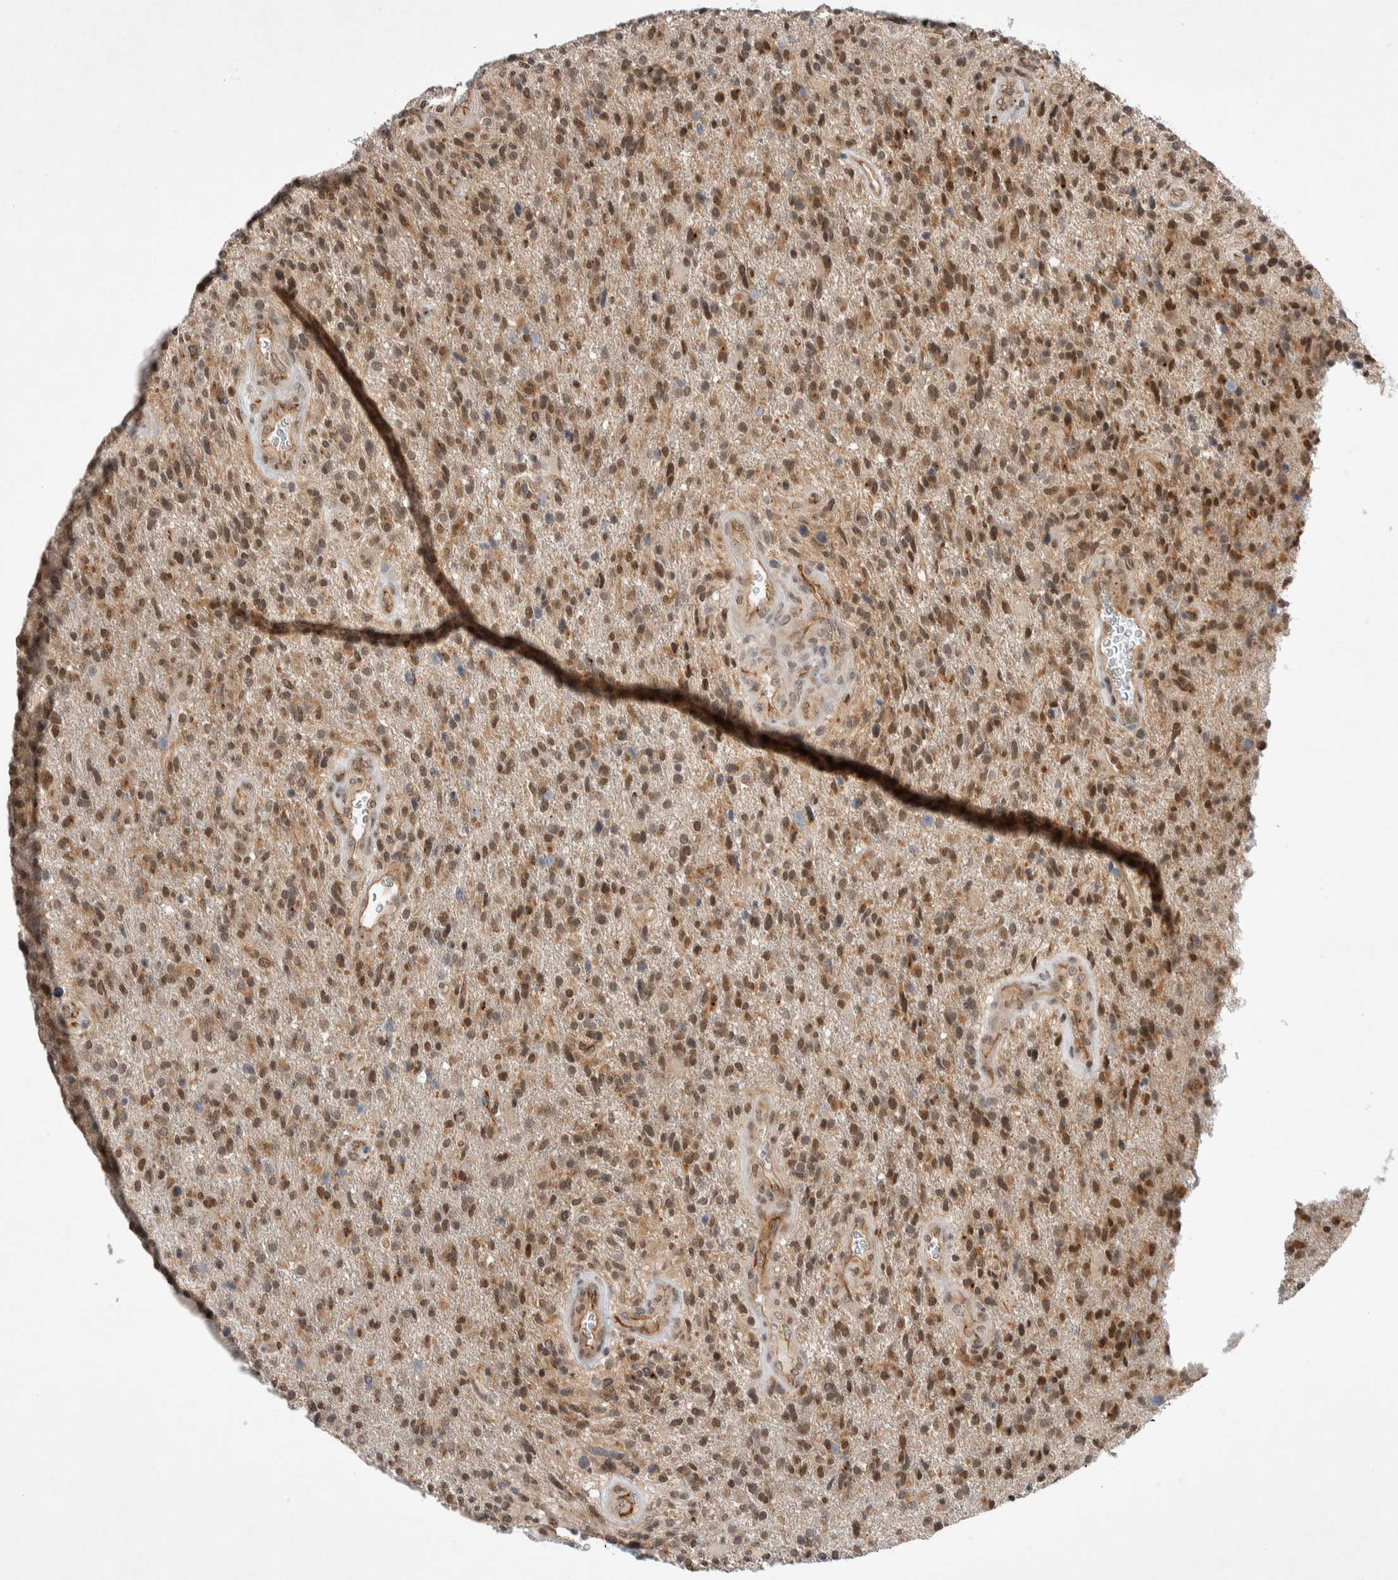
{"staining": {"intensity": "moderate", "quantity": ">75%", "location": "nuclear"}, "tissue": "glioma", "cell_type": "Tumor cells", "image_type": "cancer", "snomed": [{"axis": "morphology", "description": "Glioma, malignant, High grade"}, {"axis": "topography", "description": "Brain"}], "caption": "A high-resolution micrograph shows immunohistochemistry (IHC) staining of high-grade glioma (malignant), which reveals moderate nuclear staining in approximately >75% of tumor cells. Nuclei are stained in blue.", "gene": "ZNF704", "patient": {"sex": "male", "age": 72}}